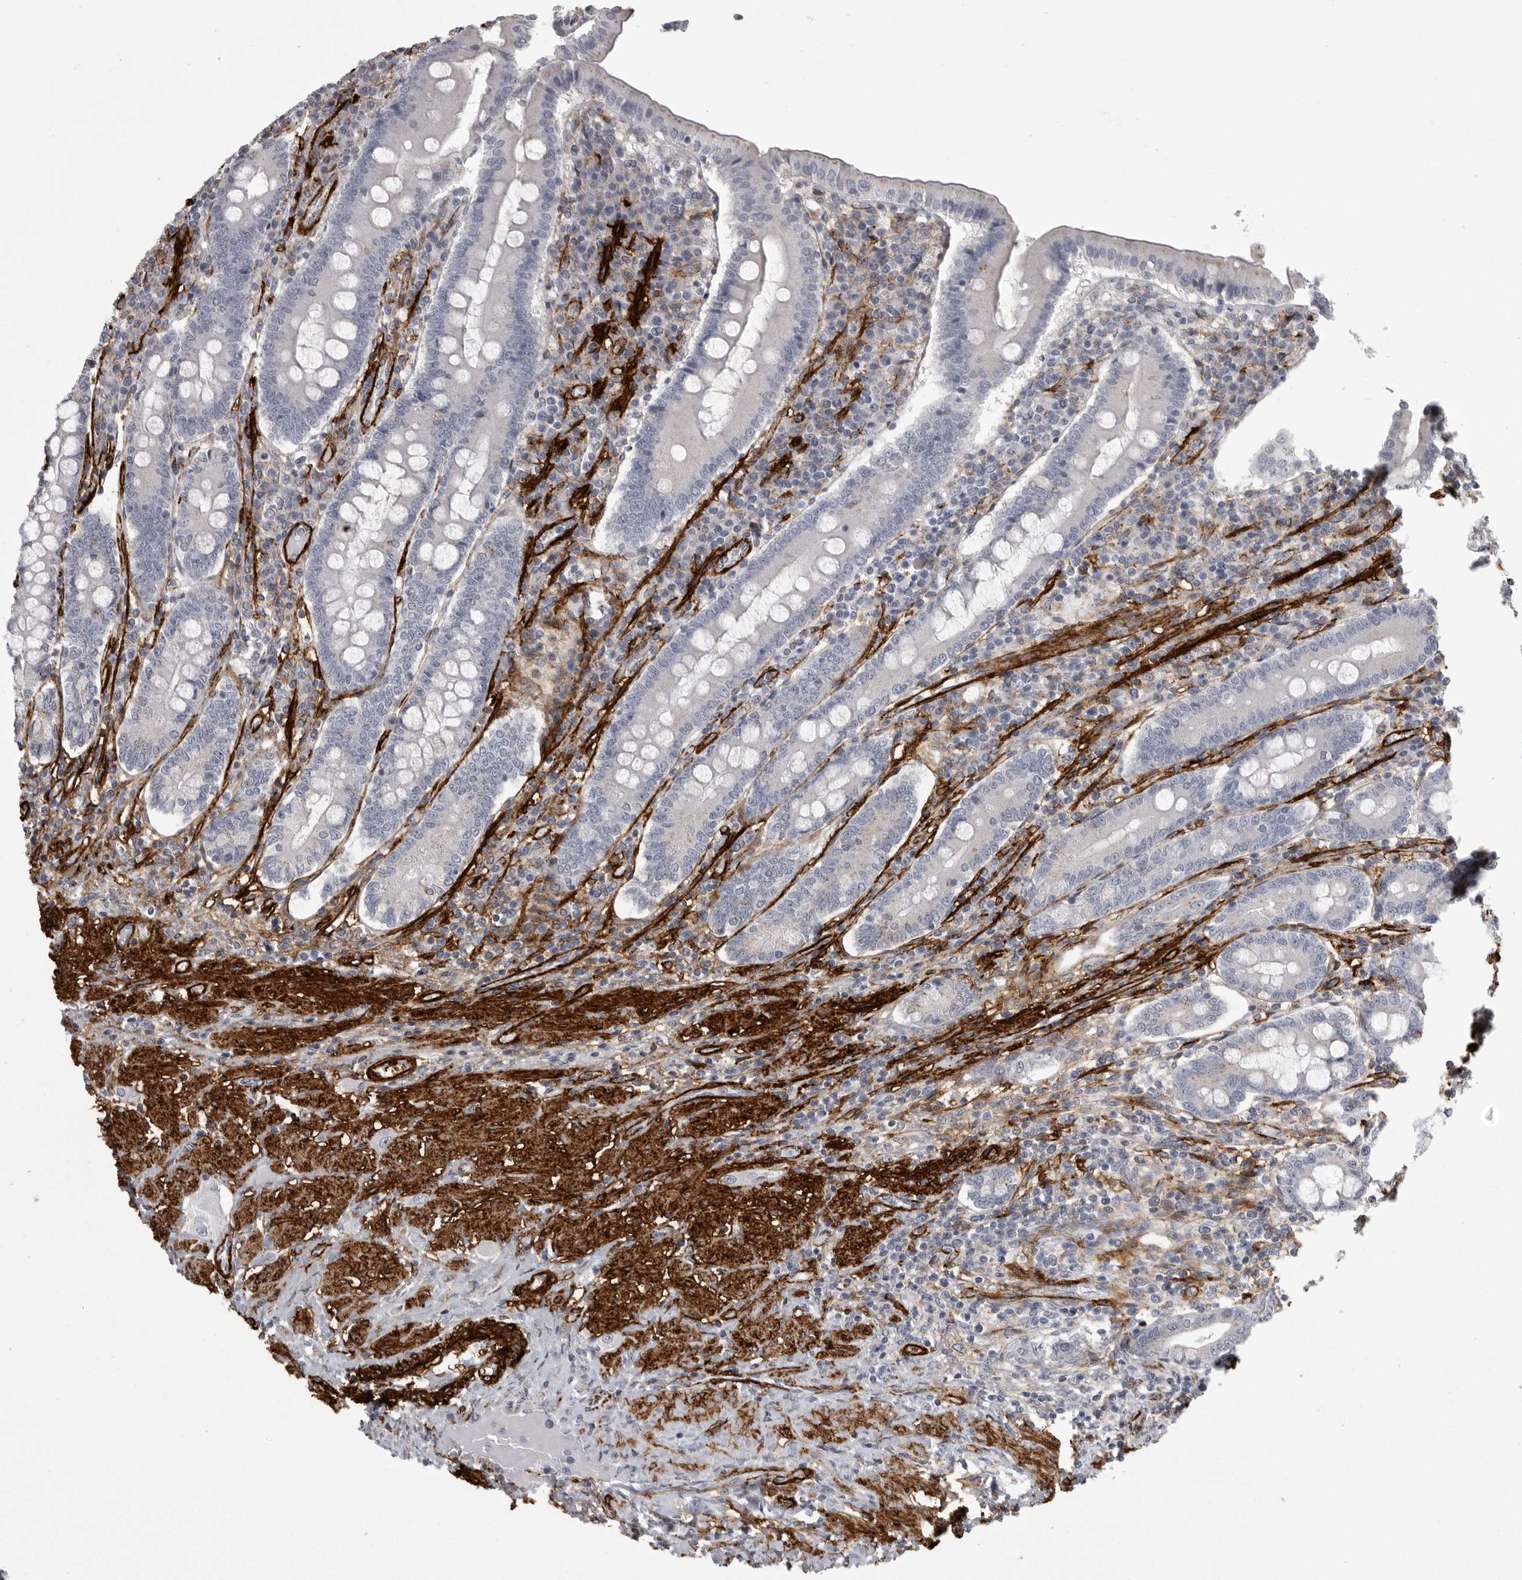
{"staining": {"intensity": "negative", "quantity": "none", "location": "none"}, "tissue": "duodenum", "cell_type": "Glandular cells", "image_type": "normal", "snomed": [{"axis": "morphology", "description": "Normal tissue, NOS"}, {"axis": "morphology", "description": "Adenocarcinoma, NOS"}, {"axis": "topography", "description": "Pancreas"}, {"axis": "topography", "description": "Duodenum"}], "caption": "High power microscopy histopathology image of an IHC photomicrograph of benign duodenum, revealing no significant positivity in glandular cells.", "gene": "AOC3", "patient": {"sex": "male", "age": 50}}